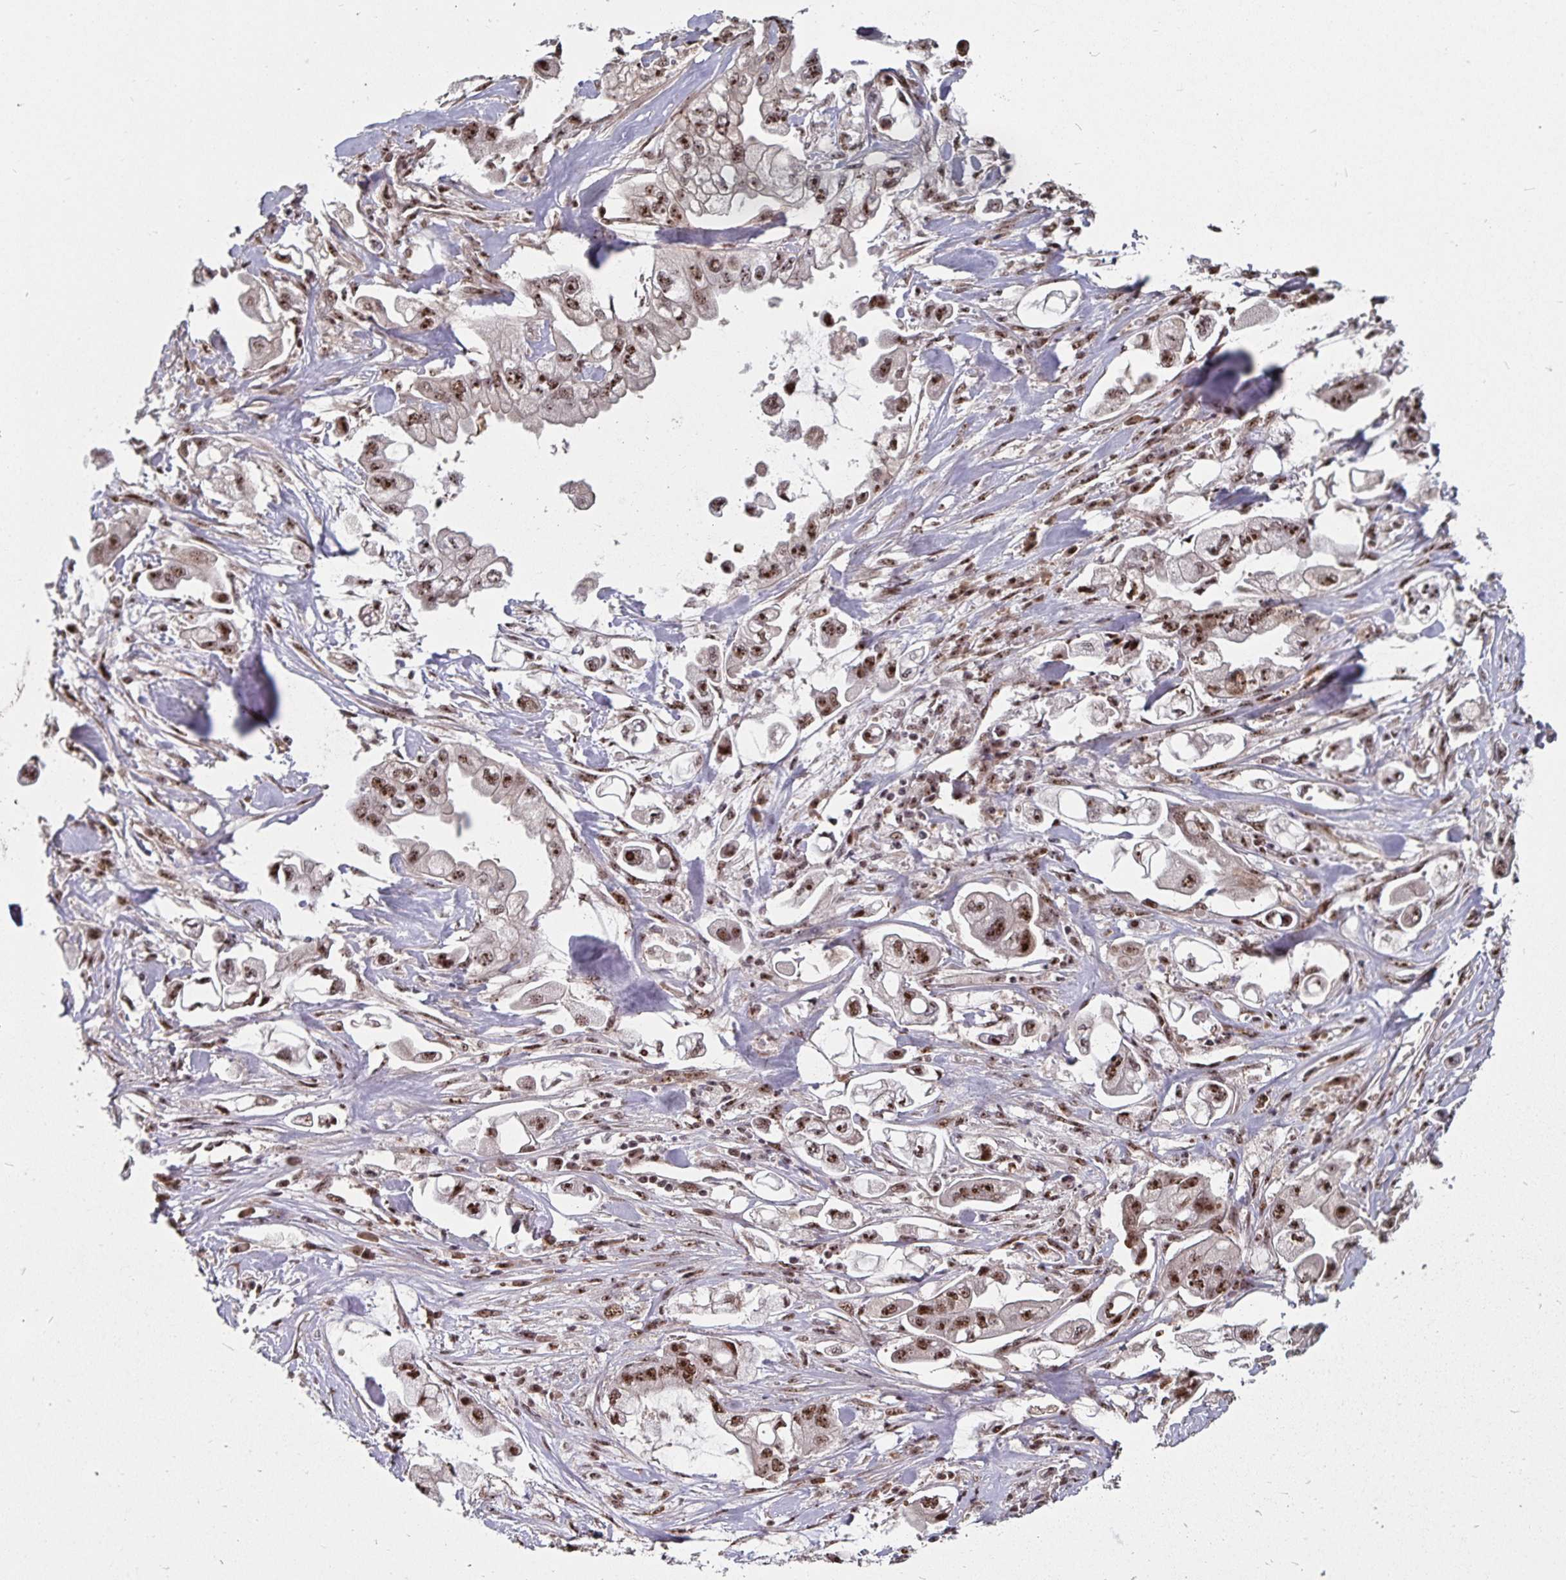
{"staining": {"intensity": "moderate", "quantity": ">75%", "location": "nuclear"}, "tissue": "stomach cancer", "cell_type": "Tumor cells", "image_type": "cancer", "snomed": [{"axis": "morphology", "description": "Adenocarcinoma, NOS"}, {"axis": "topography", "description": "Stomach"}], "caption": "IHC micrograph of neoplastic tissue: human stomach cancer (adenocarcinoma) stained using immunohistochemistry (IHC) demonstrates medium levels of moderate protein expression localized specifically in the nuclear of tumor cells, appearing as a nuclear brown color.", "gene": "LAS1L", "patient": {"sex": "male", "age": 62}}